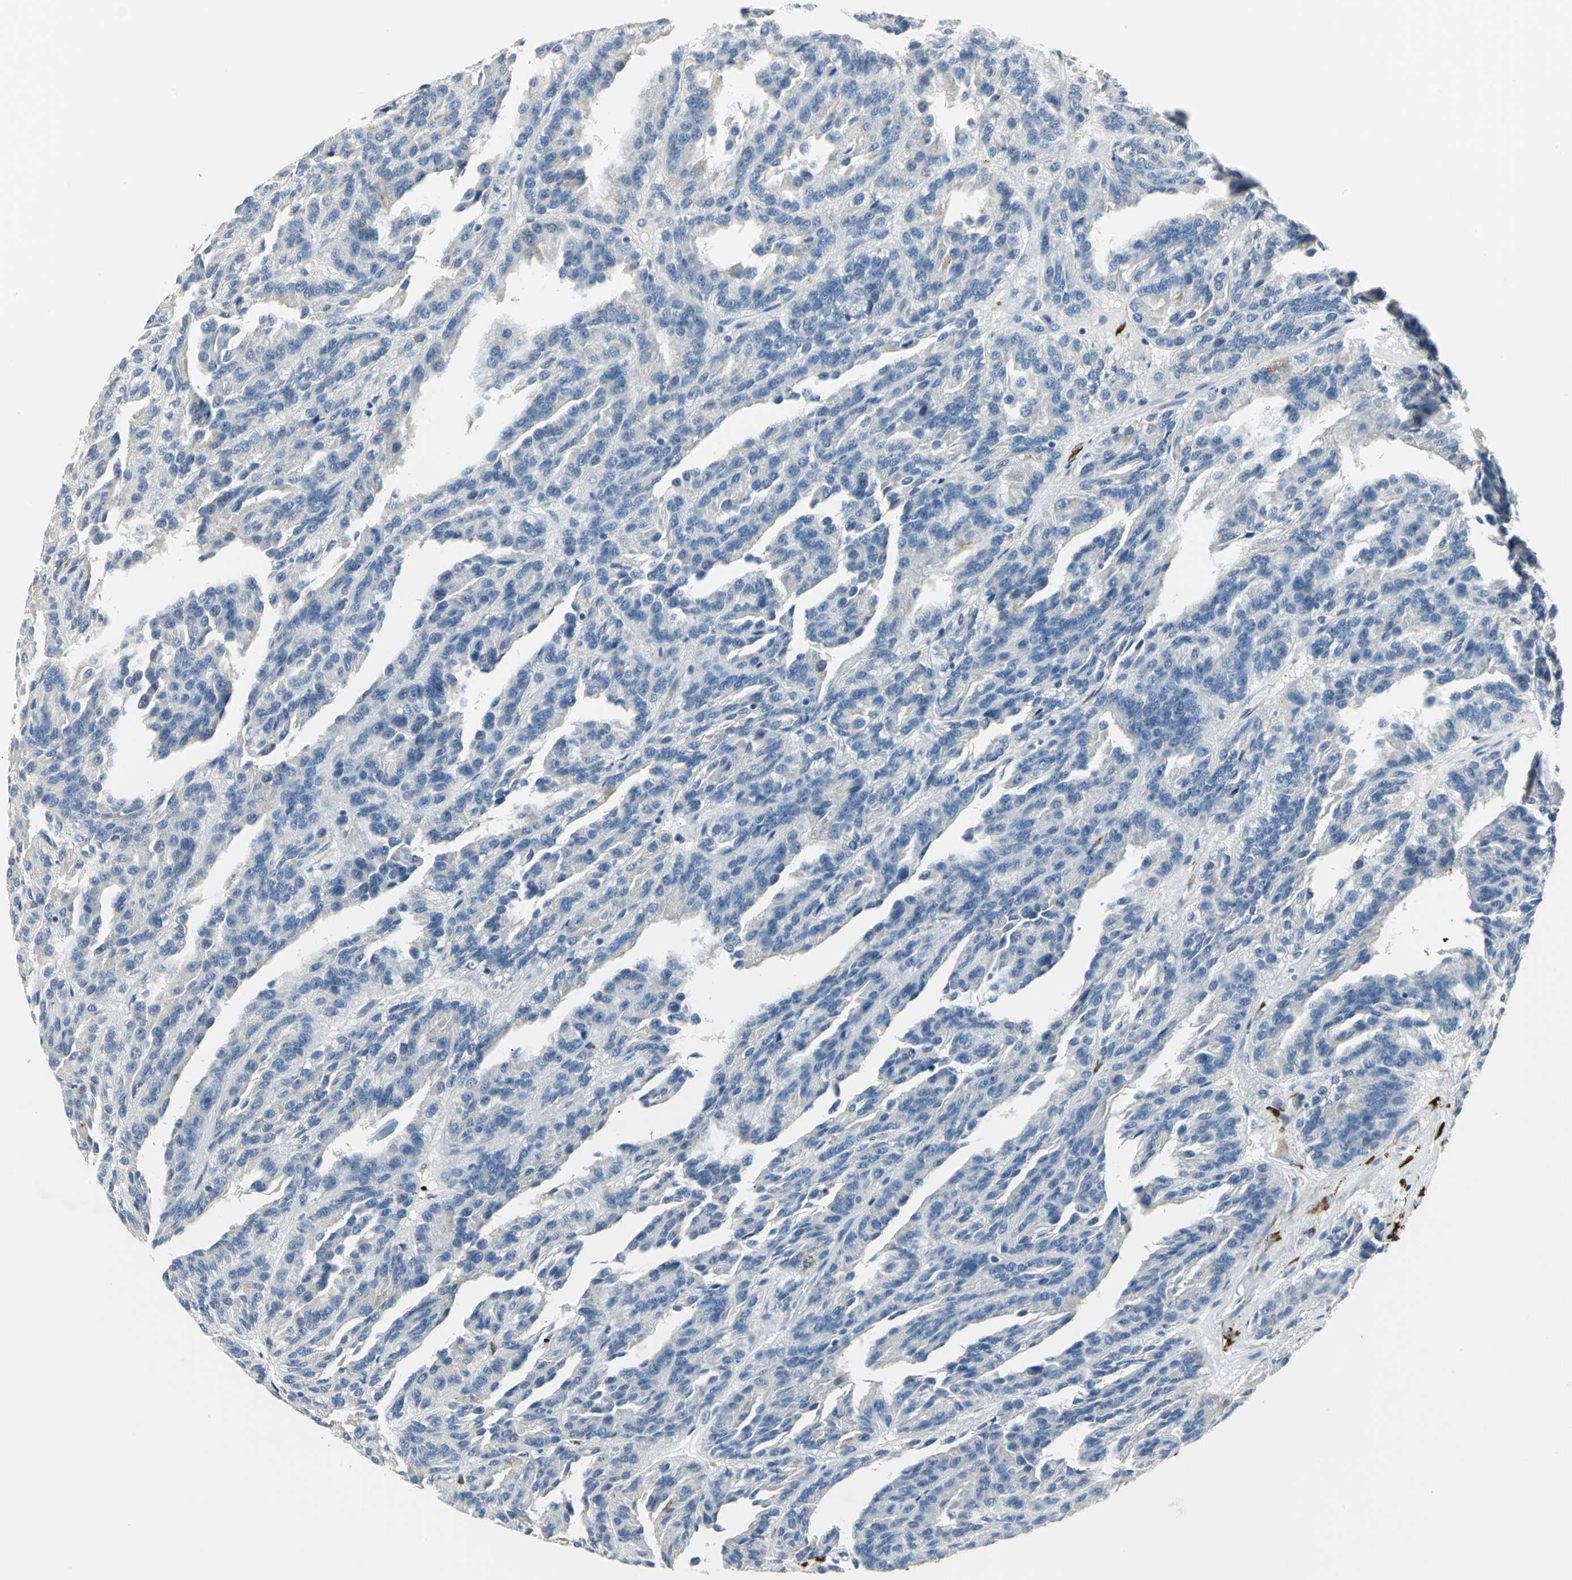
{"staining": {"intensity": "negative", "quantity": "none", "location": "none"}, "tissue": "renal cancer", "cell_type": "Tumor cells", "image_type": "cancer", "snomed": [{"axis": "morphology", "description": "Adenocarcinoma, NOS"}, {"axis": "topography", "description": "Kidney"}], "caption": "A micrograph of human renal adenocarcinoma is negative for staining in tumor cells. (DAB (3,3'-diaminobenzidine) immunohistochemistry visualized using brightfield microscopy, high magnification).", "gene": "B3GNT2", "patient": {"sex": "male", "age": 46}}